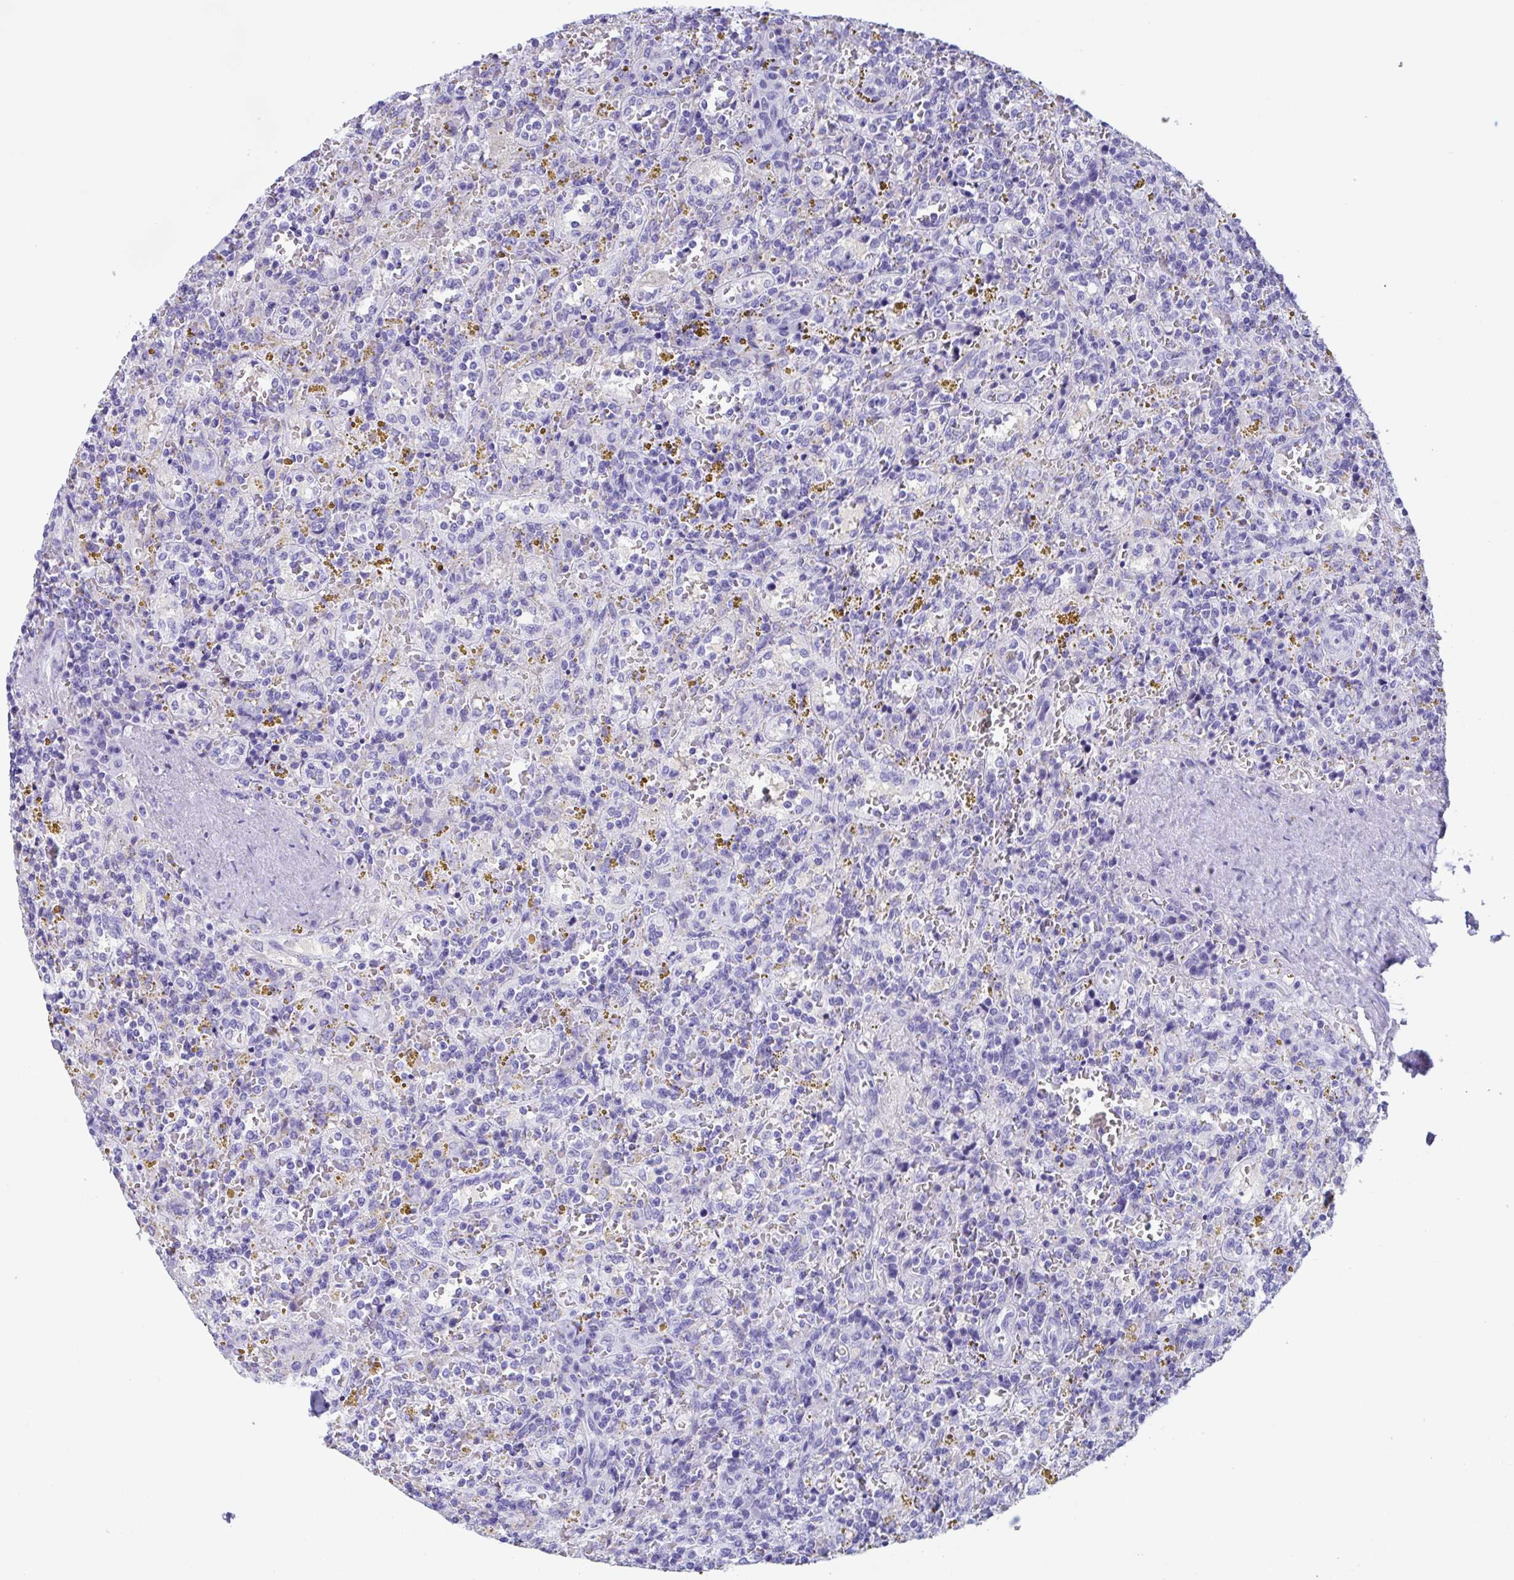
{"staining": {"intensity": "negative", "quantity": "none", "location": "none"}, "tissue": "lymphoma", "cell_type": "Tumor cells", "image_type": "cancer", "snomed": [{"axis": "morphology", "description": "Malignant lymphoma, non-Hodgkin's type, Low grade"}, {"axis": "topography", "description": "Spleen"}], "caption": "An immunohistochemistry (IHC) micrograph of lymphoma is shown. There is no staining in tumor cells of lymphoma.", "gene": "ZNF850", "patient": {"sex": "female", "age": 65}}